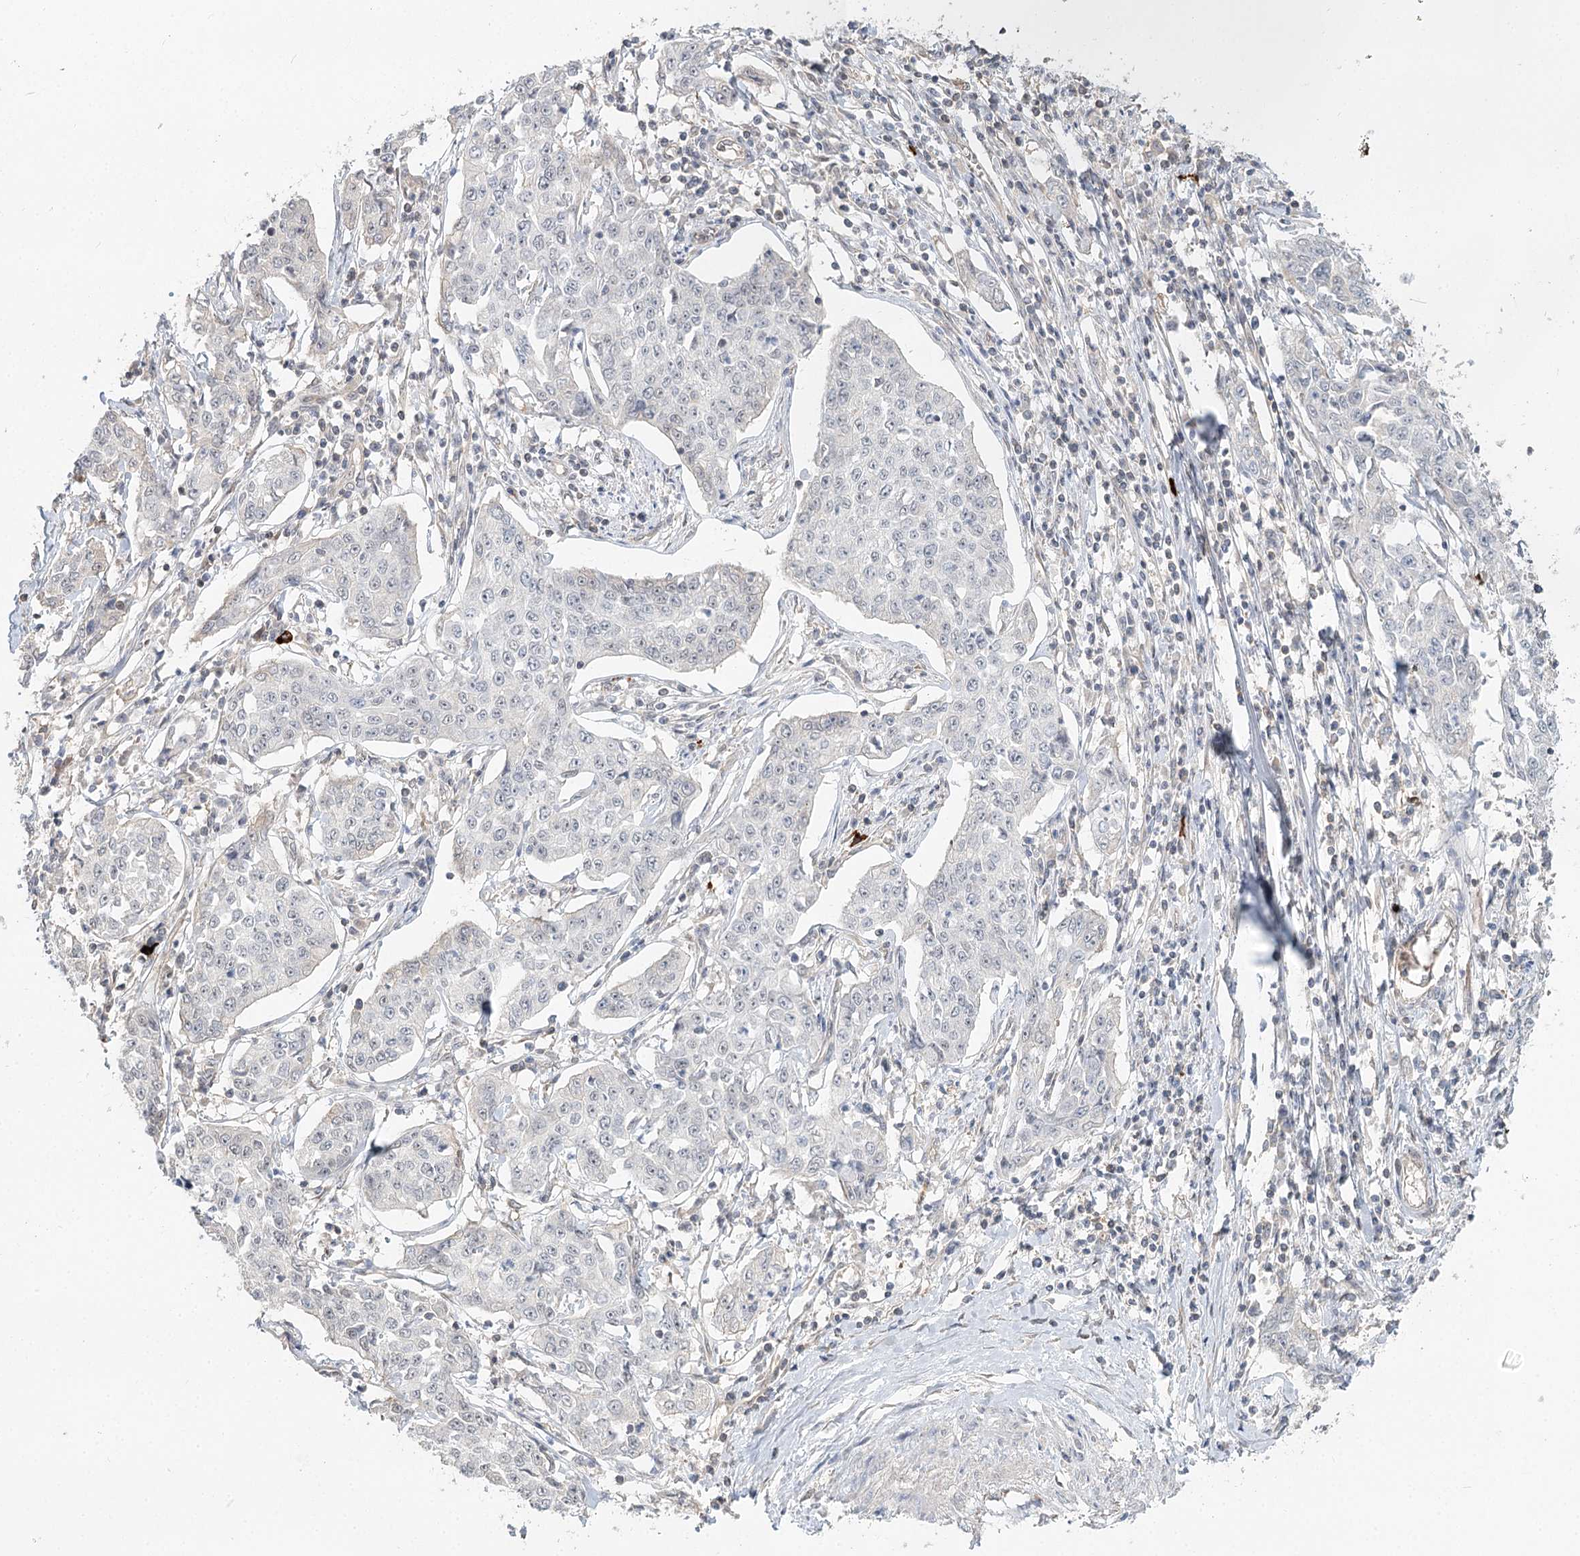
{"staining": {"intensity": "negative", "quantity": "none", "location": "none"}, "tissue": "cervical cancer", "cell_type": "Tumor cells", "image_type": "cancer", "snomed": [{"axis": "morphology", "description": "Squamous cell carcinoma, NOS"}, {"axis": "topography", "description": "Cervix"}], "caption": "Immunohistochemistry of cervical cancer demonstrates no expression in tumor cells.", "gene": "GUCY2C", "patient": {"sex": "female", "age": 35}}